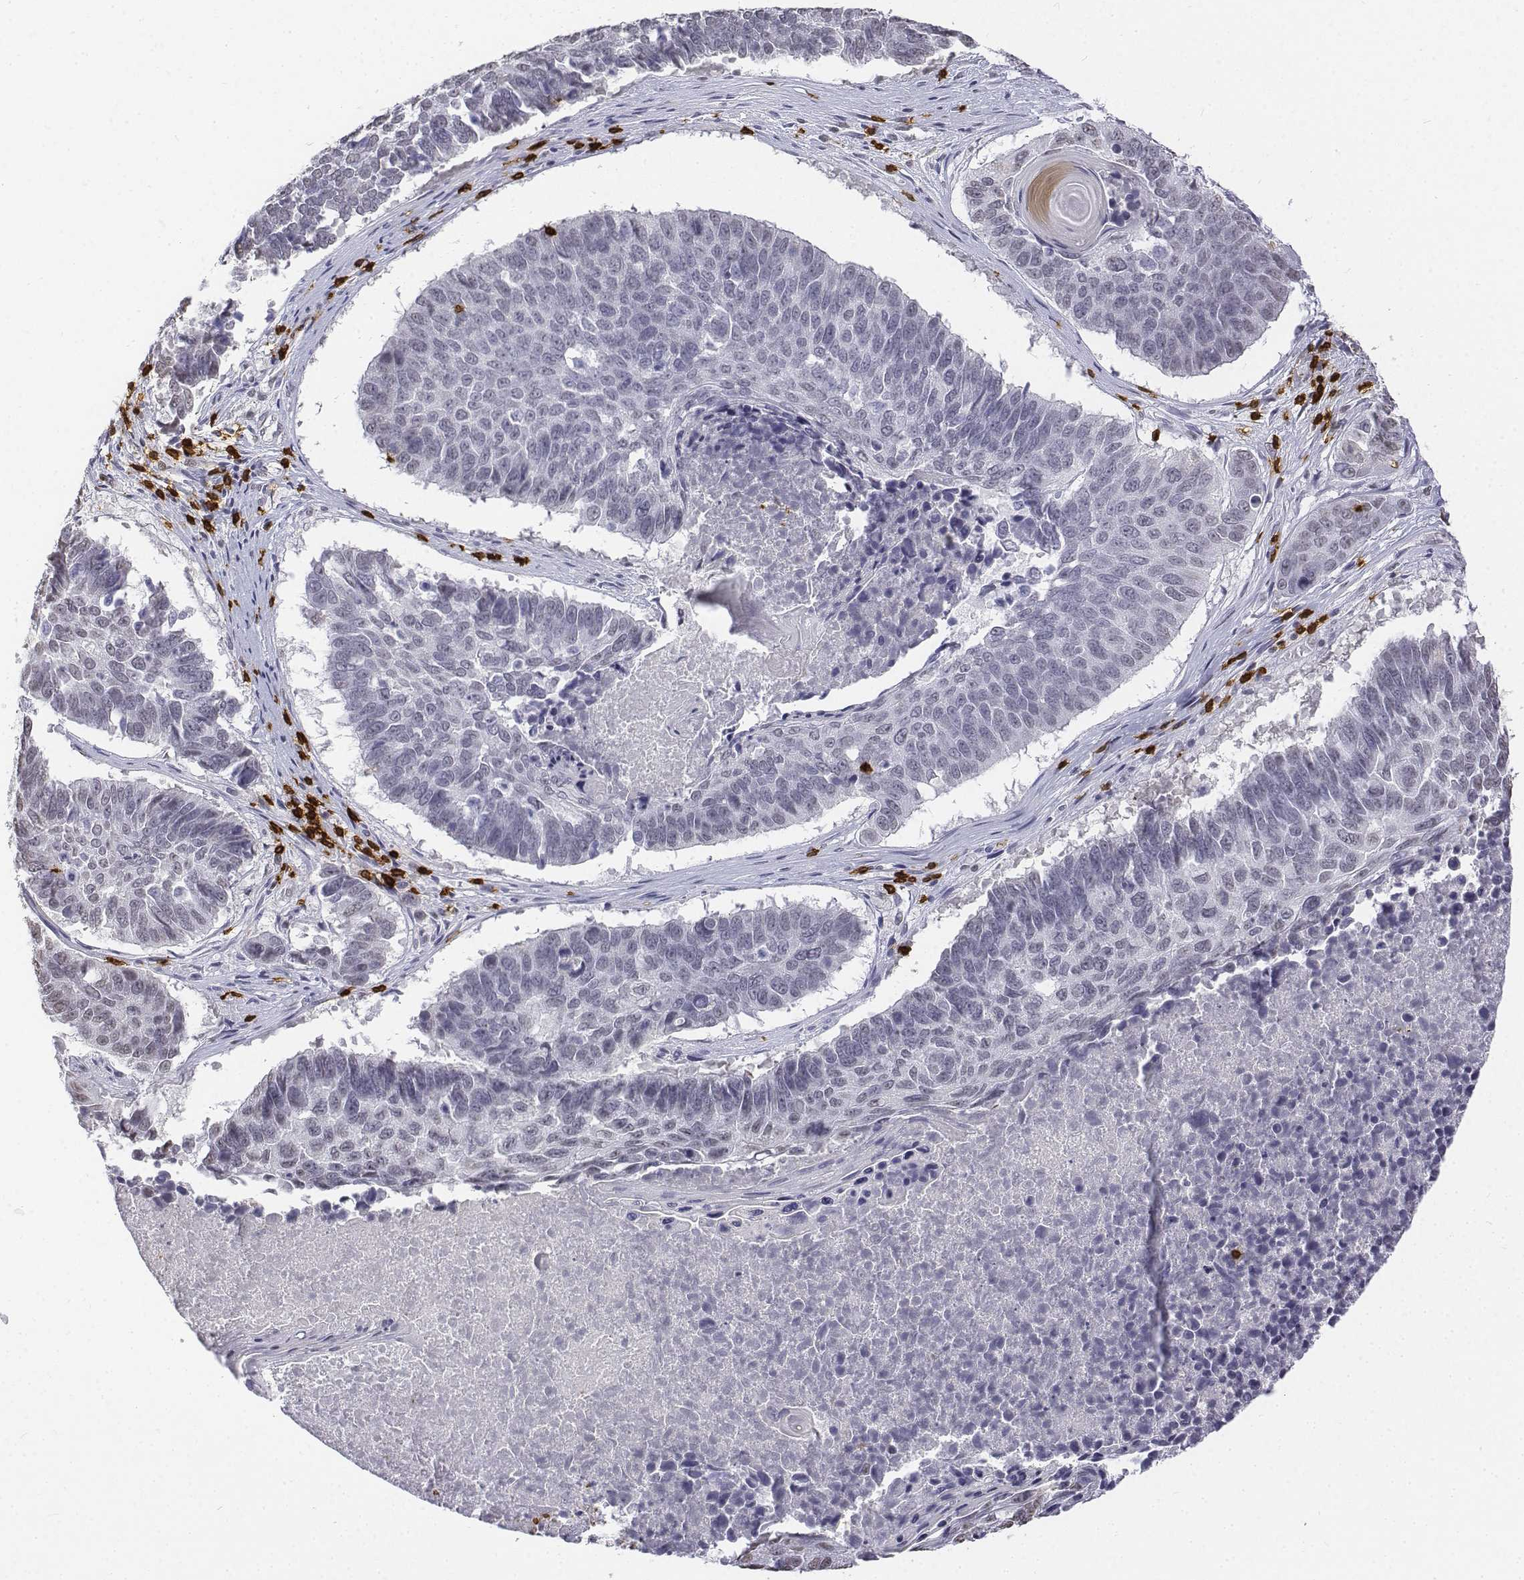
{"staining": {"intensity": "negative", "quantity": "none", "location": "none"}, "tissue": "lung cancer", "cell_type": "Tumor cells", "image_type": "cancer", "snomed": [{"axis": "morphology", "description": "Squamous cell carcinoma, NOS"}, {"axis": "topography", "description": "Lung"}], "caption": "The immunohistochemistry photomicrograph has no significant staining in tumor cells of lung cancer (squamous cell carcinoma) tissue.", "gene": "CD3E", "patient": {"sex": "male", "age": 73}}